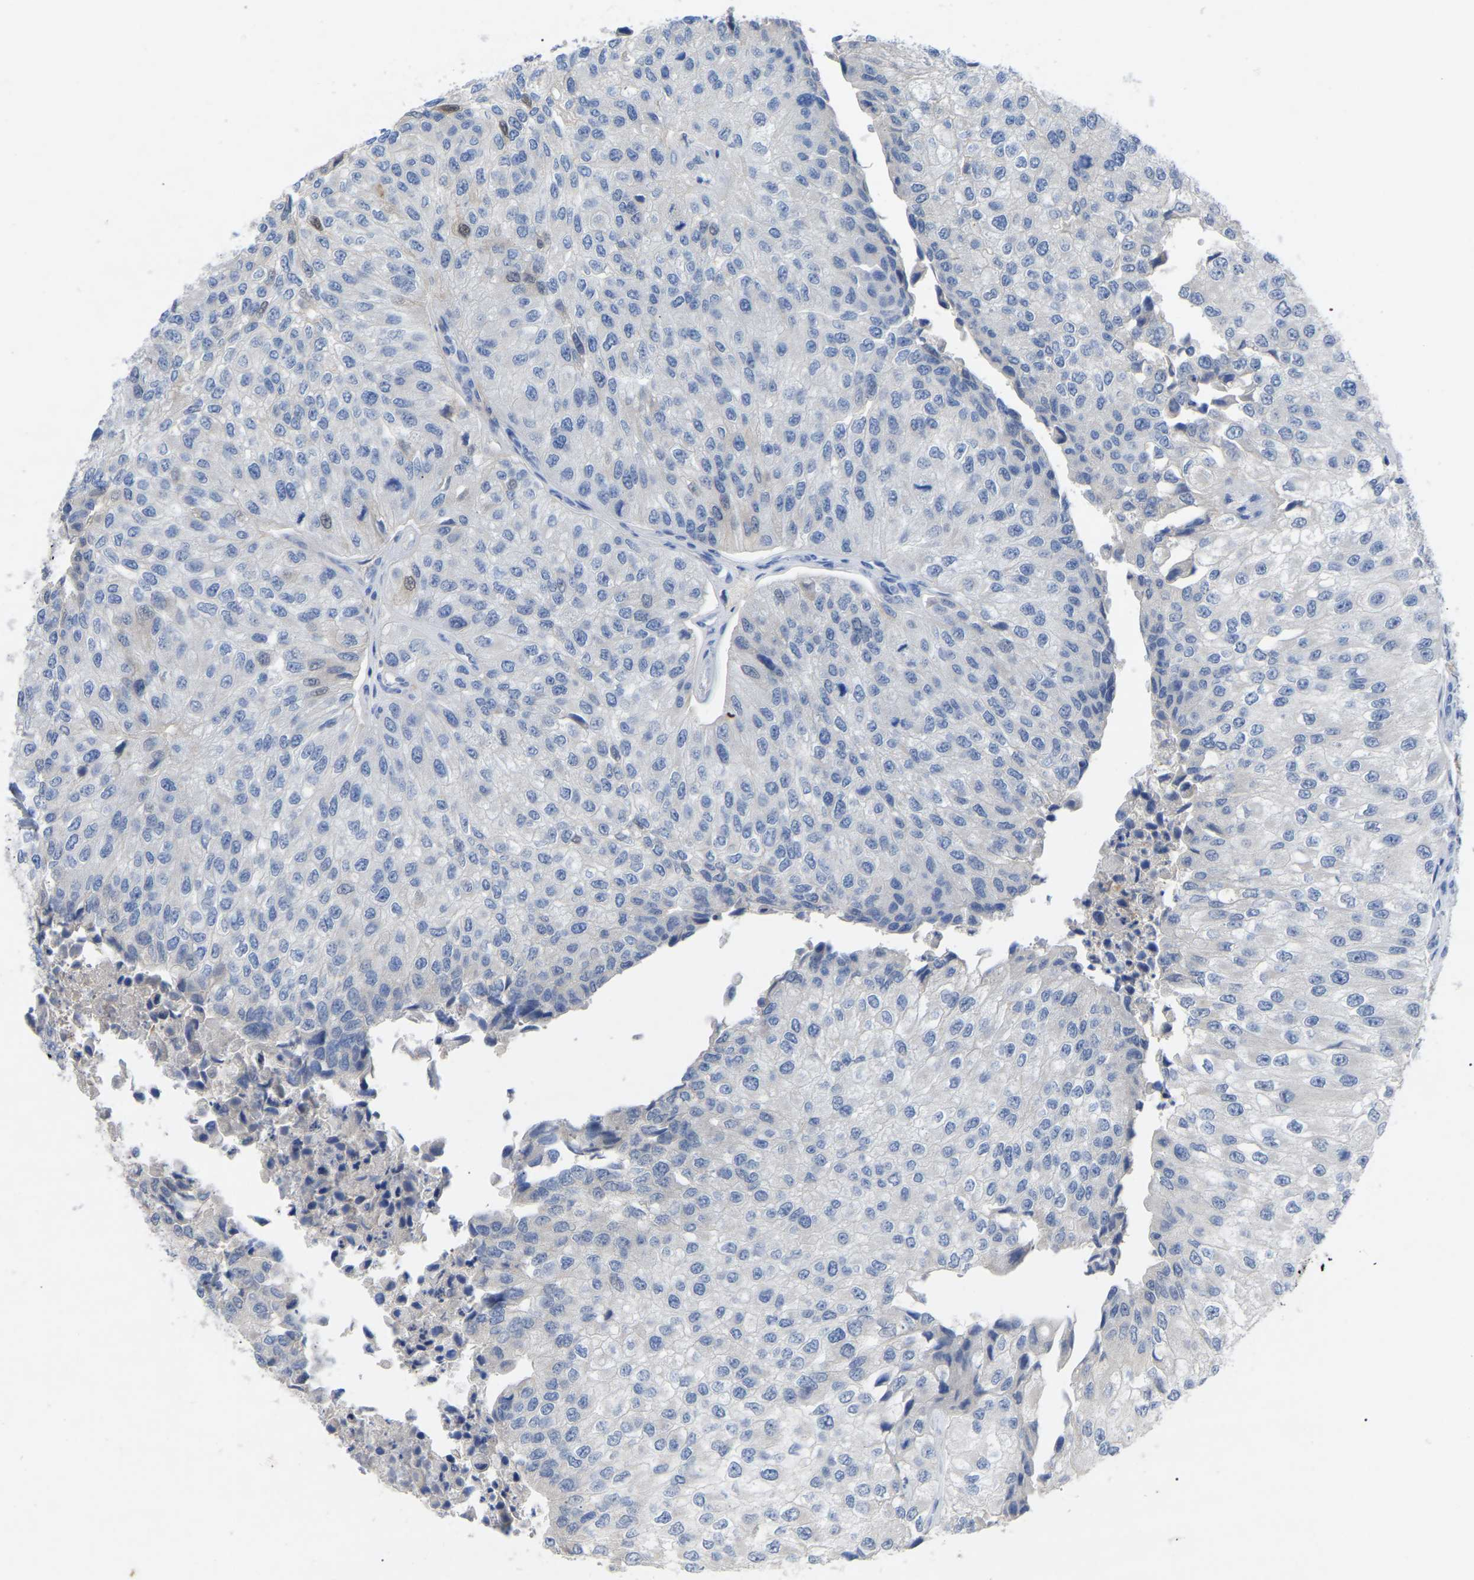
{"staining": {"intensity": "negative", "quantity": "none", "location": "none"}, "tissue": "urothelial cancer", "cell_type": "Tumor cells", "image_type": "cancer", "snomed": [{"axis": "morphology", "description": "Urothelial carcinoma, High grade"}, {"axis": "topography", "description": "Kidney"}, {"axis": "topography", "description": "Urinary bladder"}], "caption": "The IHC micrograph has no significant expression in tumor cells of urothelial cancer tissue. The staining is performed using DAB brown chromogen with nuclei counter-stained in using hematoxylin.", "gene": "SMPD2", "patient": {"sex": "male", "age": 77}}